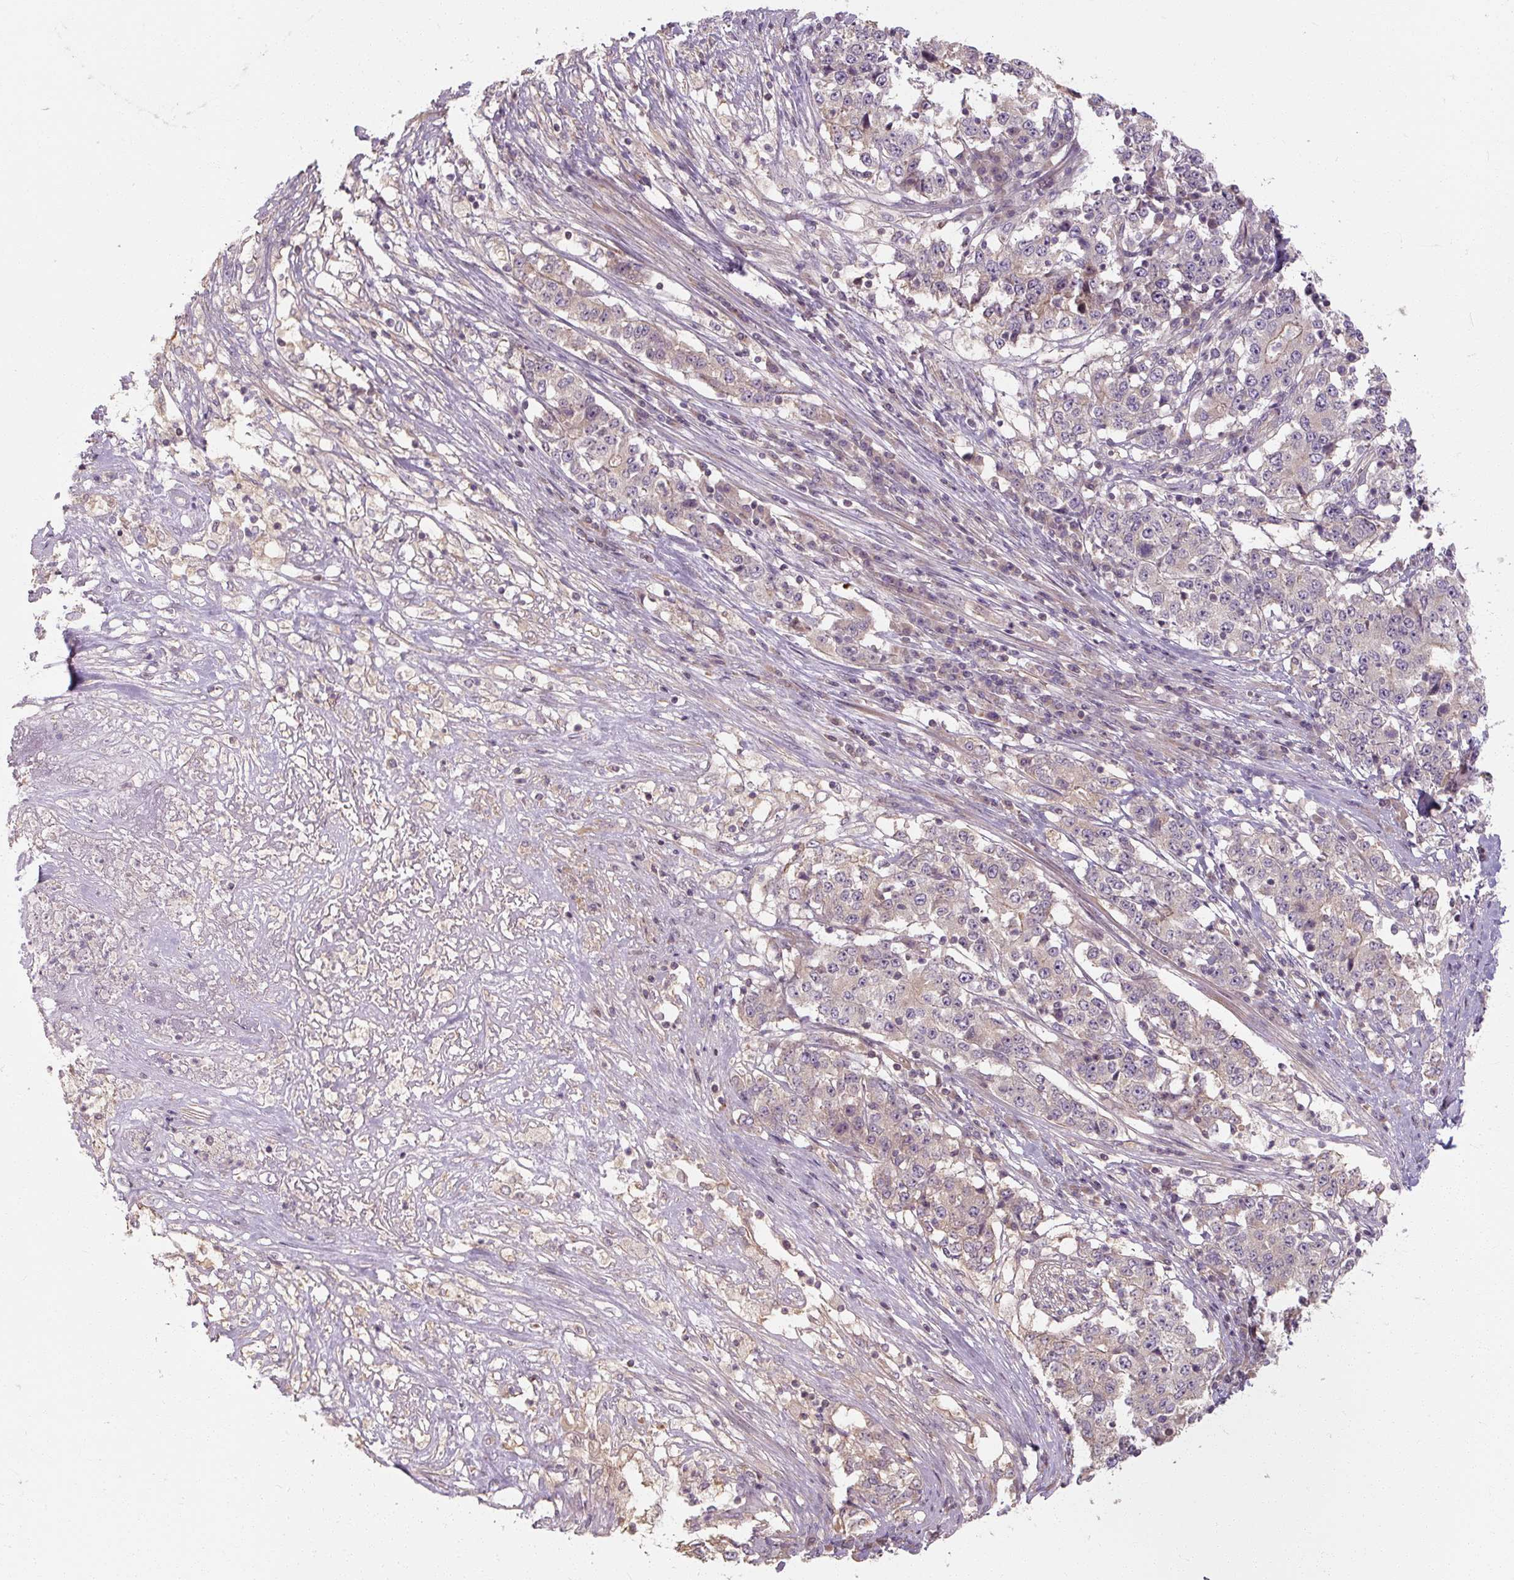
{"staining": {"intensity": "moderate", "quantity": "<25%", "location": "cytoplasmic/membranous"}, "tissue": "stomach cancer", "cell_type": "Tumor cells", "image_type": "cancer", "snomed": [{"axis": "morphology", "description": "Adenocarcinoma, NOS"}, {"axis": "topography", "description": "Stomach"}], "caption": "The image reveals immunohistochemical staining of stomach adenocarcinoma. There is moderate cytoplasmic/membranous staining is identified in about <25% of tumor cells.", "gene": "RB1CC1", "patient": {"sex": "male", "age": 59}}